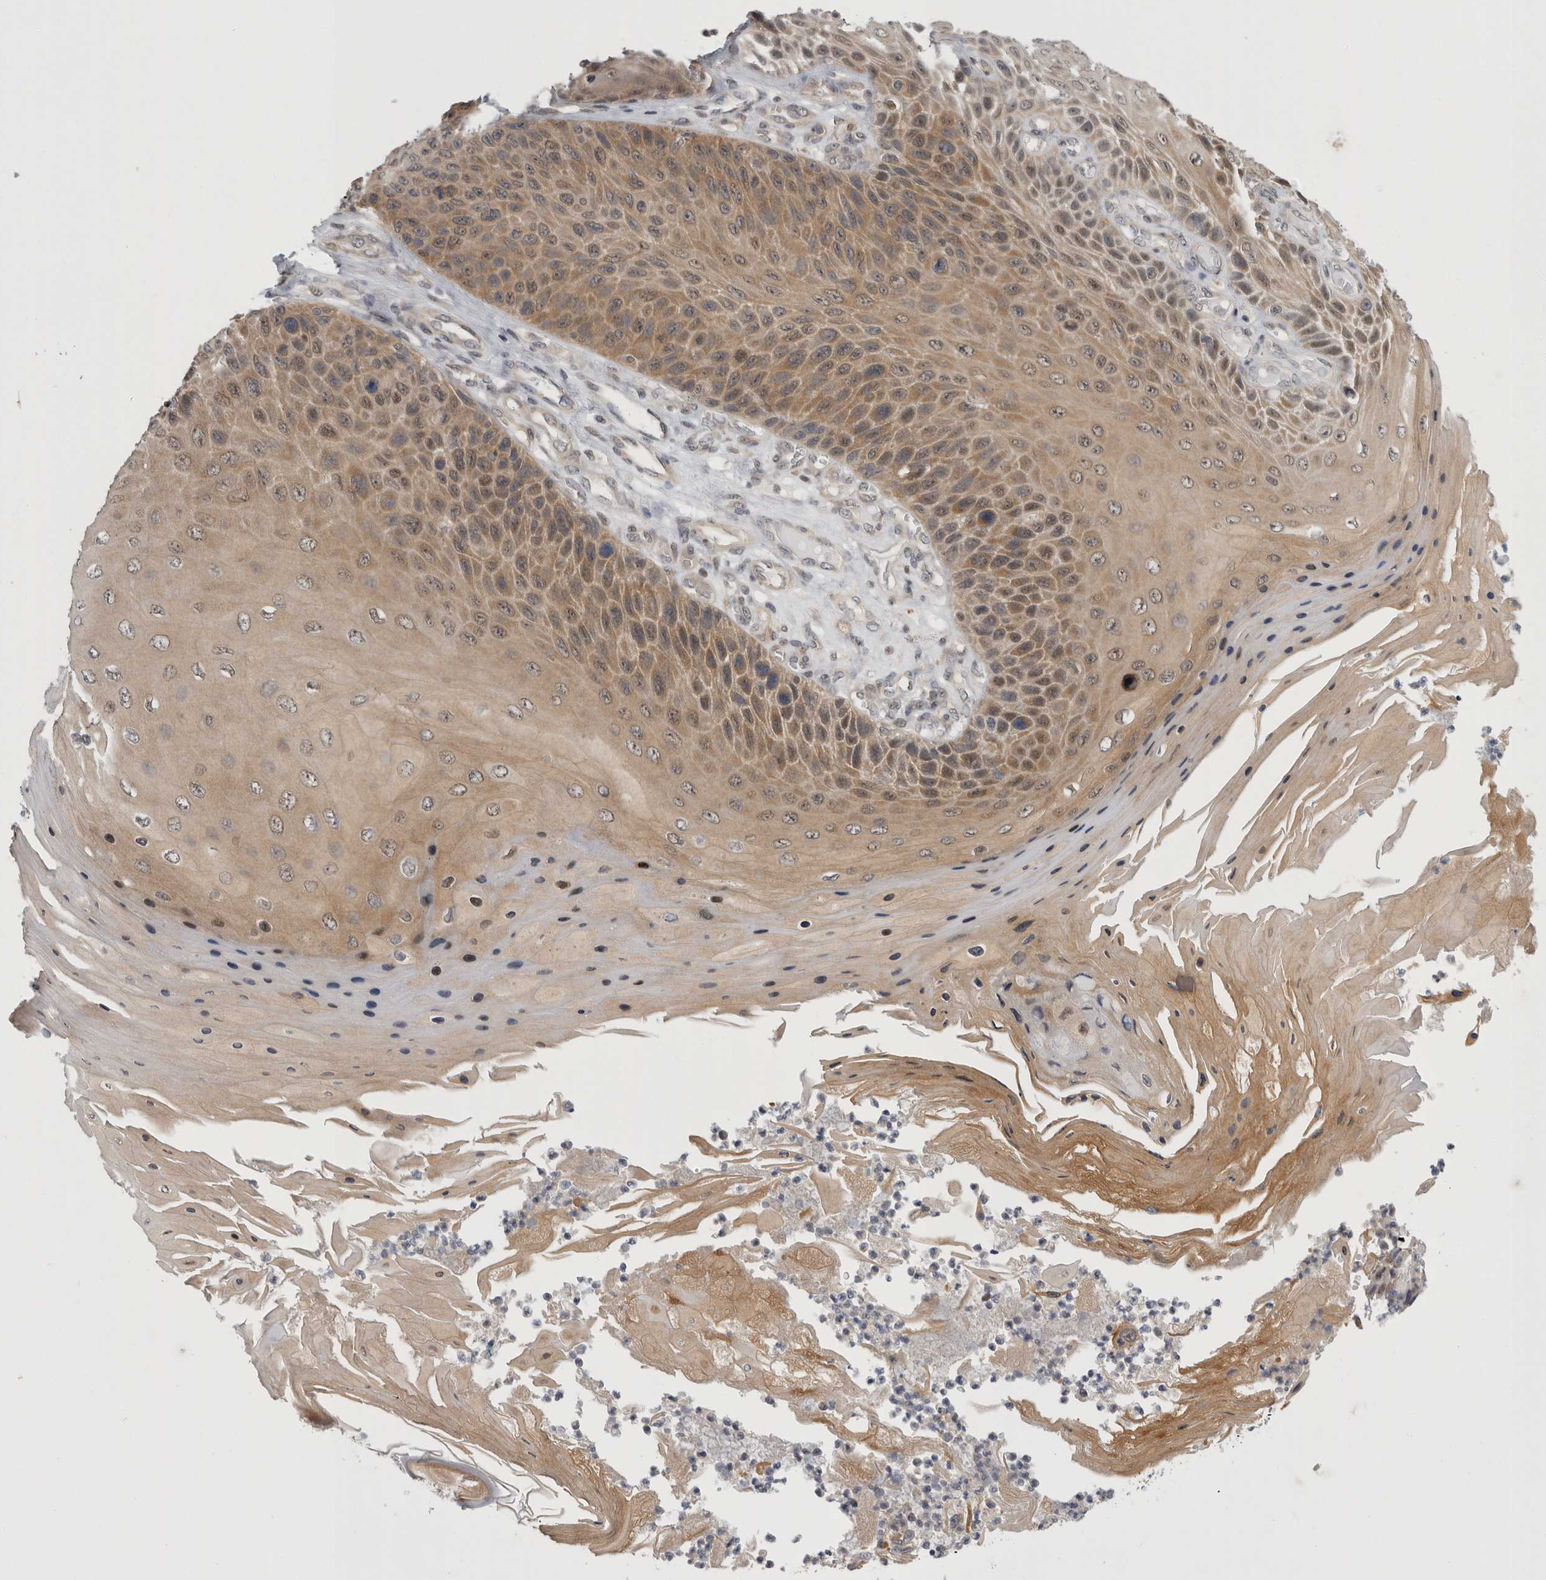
{"staining": {"intensity": "moderate", "quantity": ">75%", "location": "cytoplasmic/membranous"}, "tissue": "skin cancer", "cell_type": "Tumor cells", "image_type": "cancer", "snomed": [{"axis": "morphology", "description": "Squamous cell carcinoma, NOS"}, {"axis": "topography", "description": "Skin"}], "caption": "Tumor cells exhibit medium levels of moderate cytoplasmic/membranous staining in about >75% of cells in skin cancer.", "gene": "PSMB2", "patient": {"sex": "female", "age": 88}}